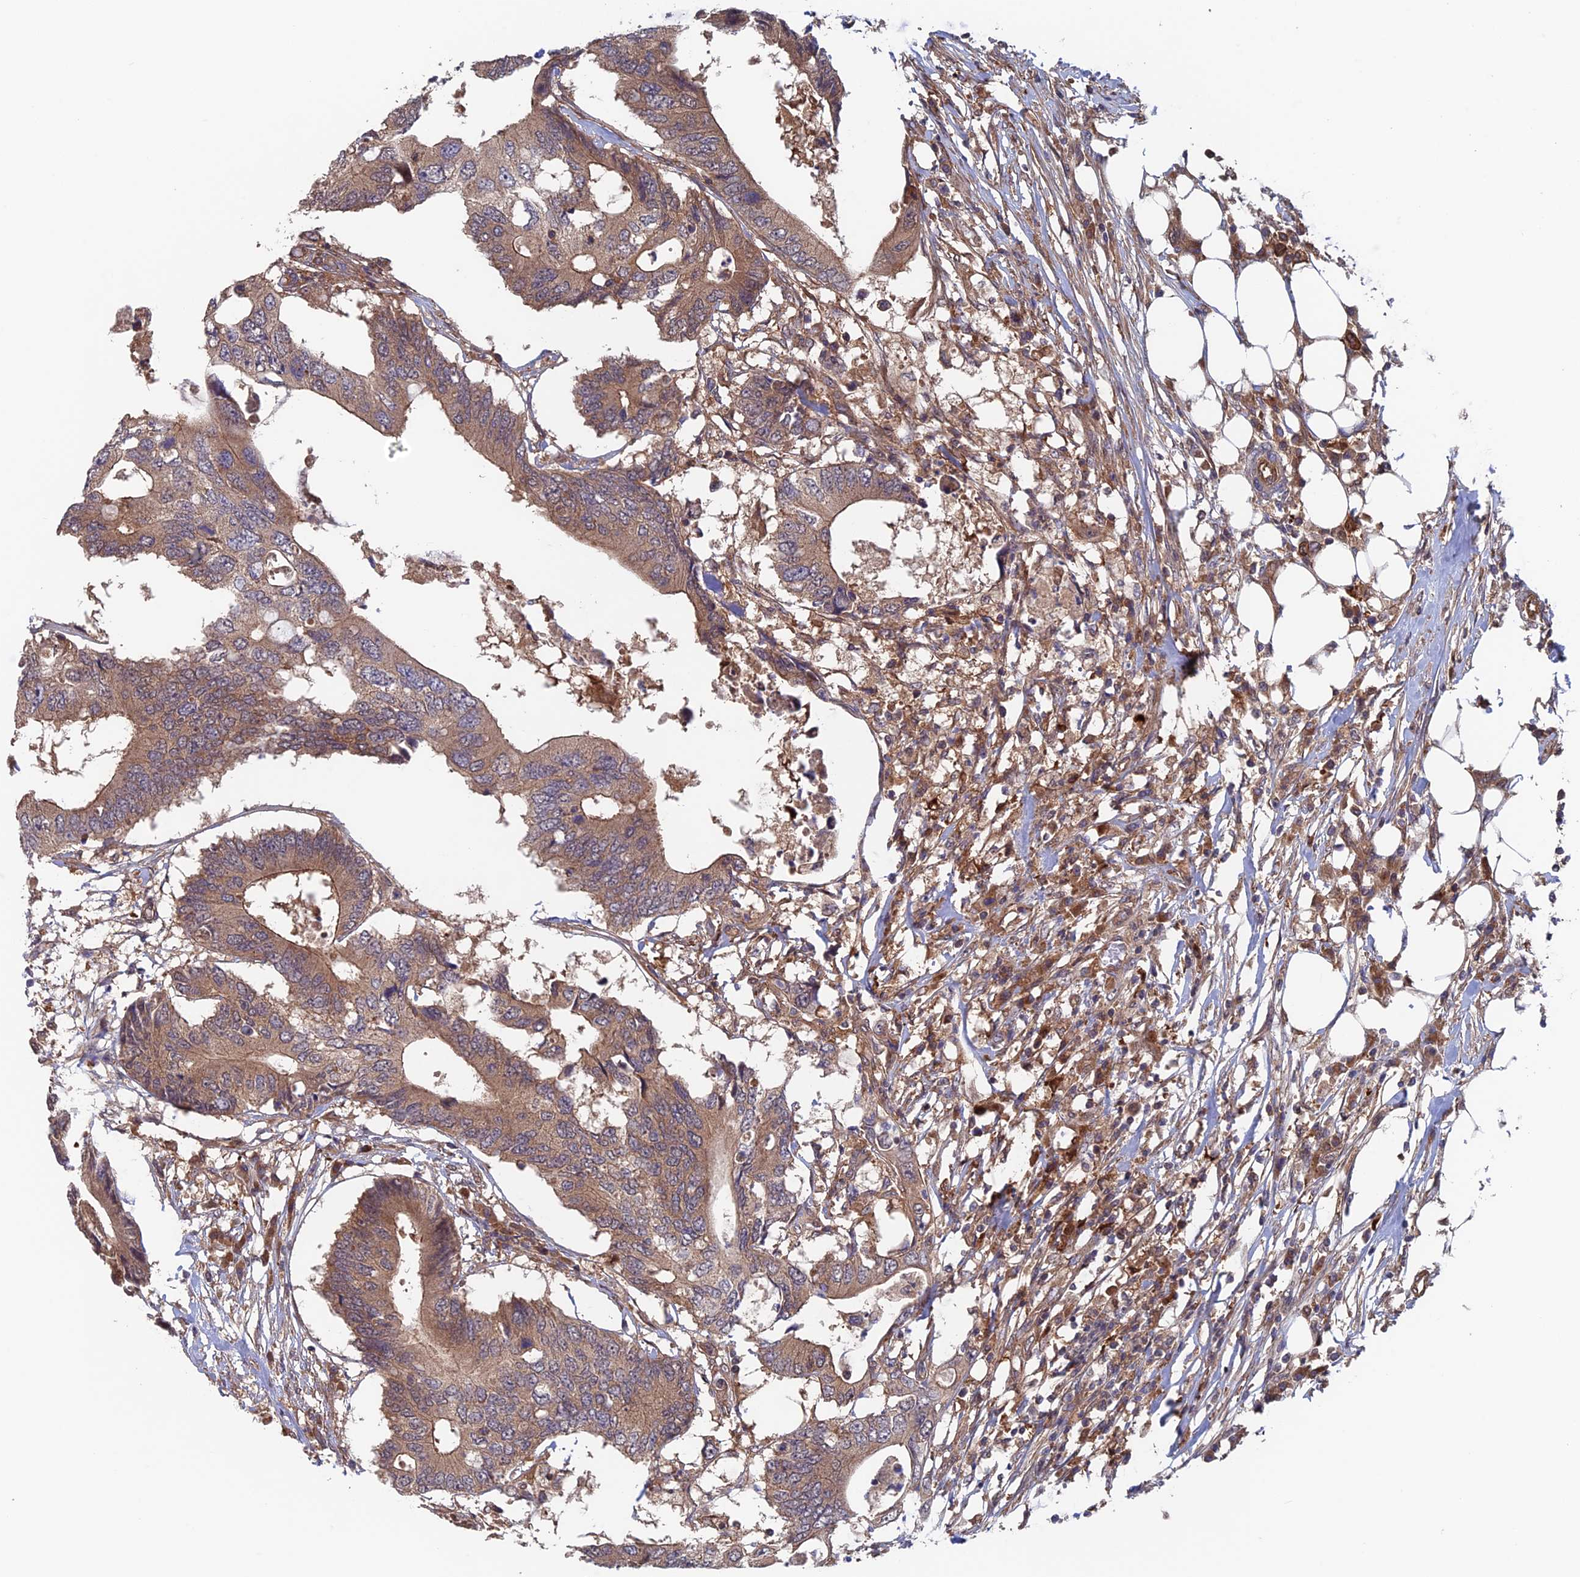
{"staining": {"intensity": "moderate", "quantity": ">75%", "location": "cytoplasmic/membranous"}, "tissue": "colorectal cancer", "cell_type": "Tumor cells", "image_type": "cancer", "snomed": [{"axis": "morphology", "description": "Adenocarcinoma, NOS"}, {"axis": "topography", "description": "Colon"}], "caption": "This histopathology image demonstrates IHC staining of human colorectal adenocarcinoma, with medium moderate cytoplasmic/membranous positivity in approximately >75% of tumor cells.", "gene": "NUDT16L1", "patient": {"sex": "male", "age": 71}}